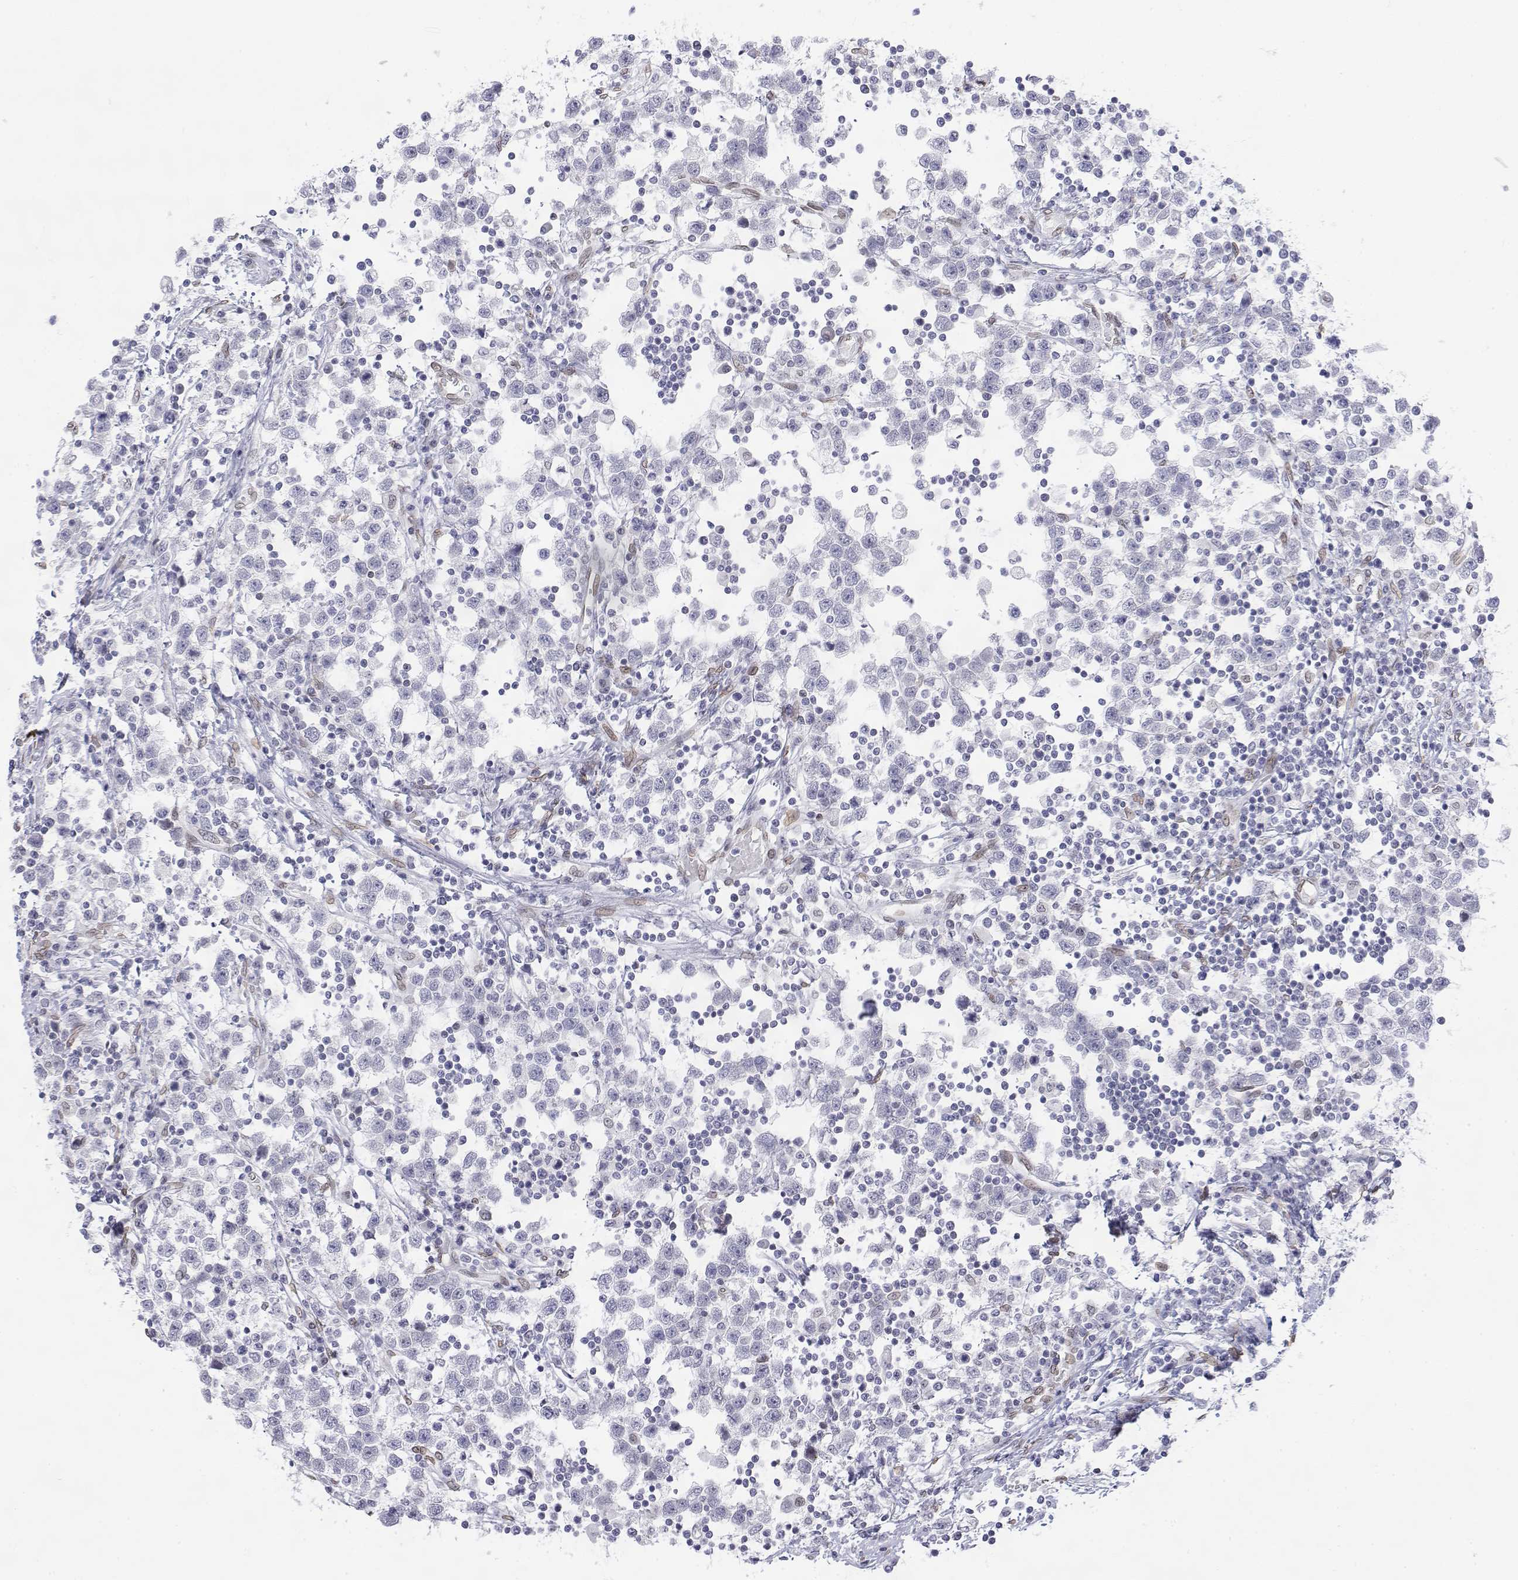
{"staining": {"intensity": "negative", "quantity": "none", "location": "none"}, "tissue": "testis cancer", "cell_type": "Tumor cells", "image_type": "cancer", "snomed": [{"axis": "morphology", "description": "Seminoma, NOS"}, {"axis": "topography", "description": "Testis"}], "caption": "A high-resolution histopathology image shows immunohistochemistry (IHC) staining of testis seminoma, which exhibits no significant staining in tumor cells. Nuclei are stained in blue.", "gene": "ZNF532", "patient": {"sex": "male", "age": 34}}